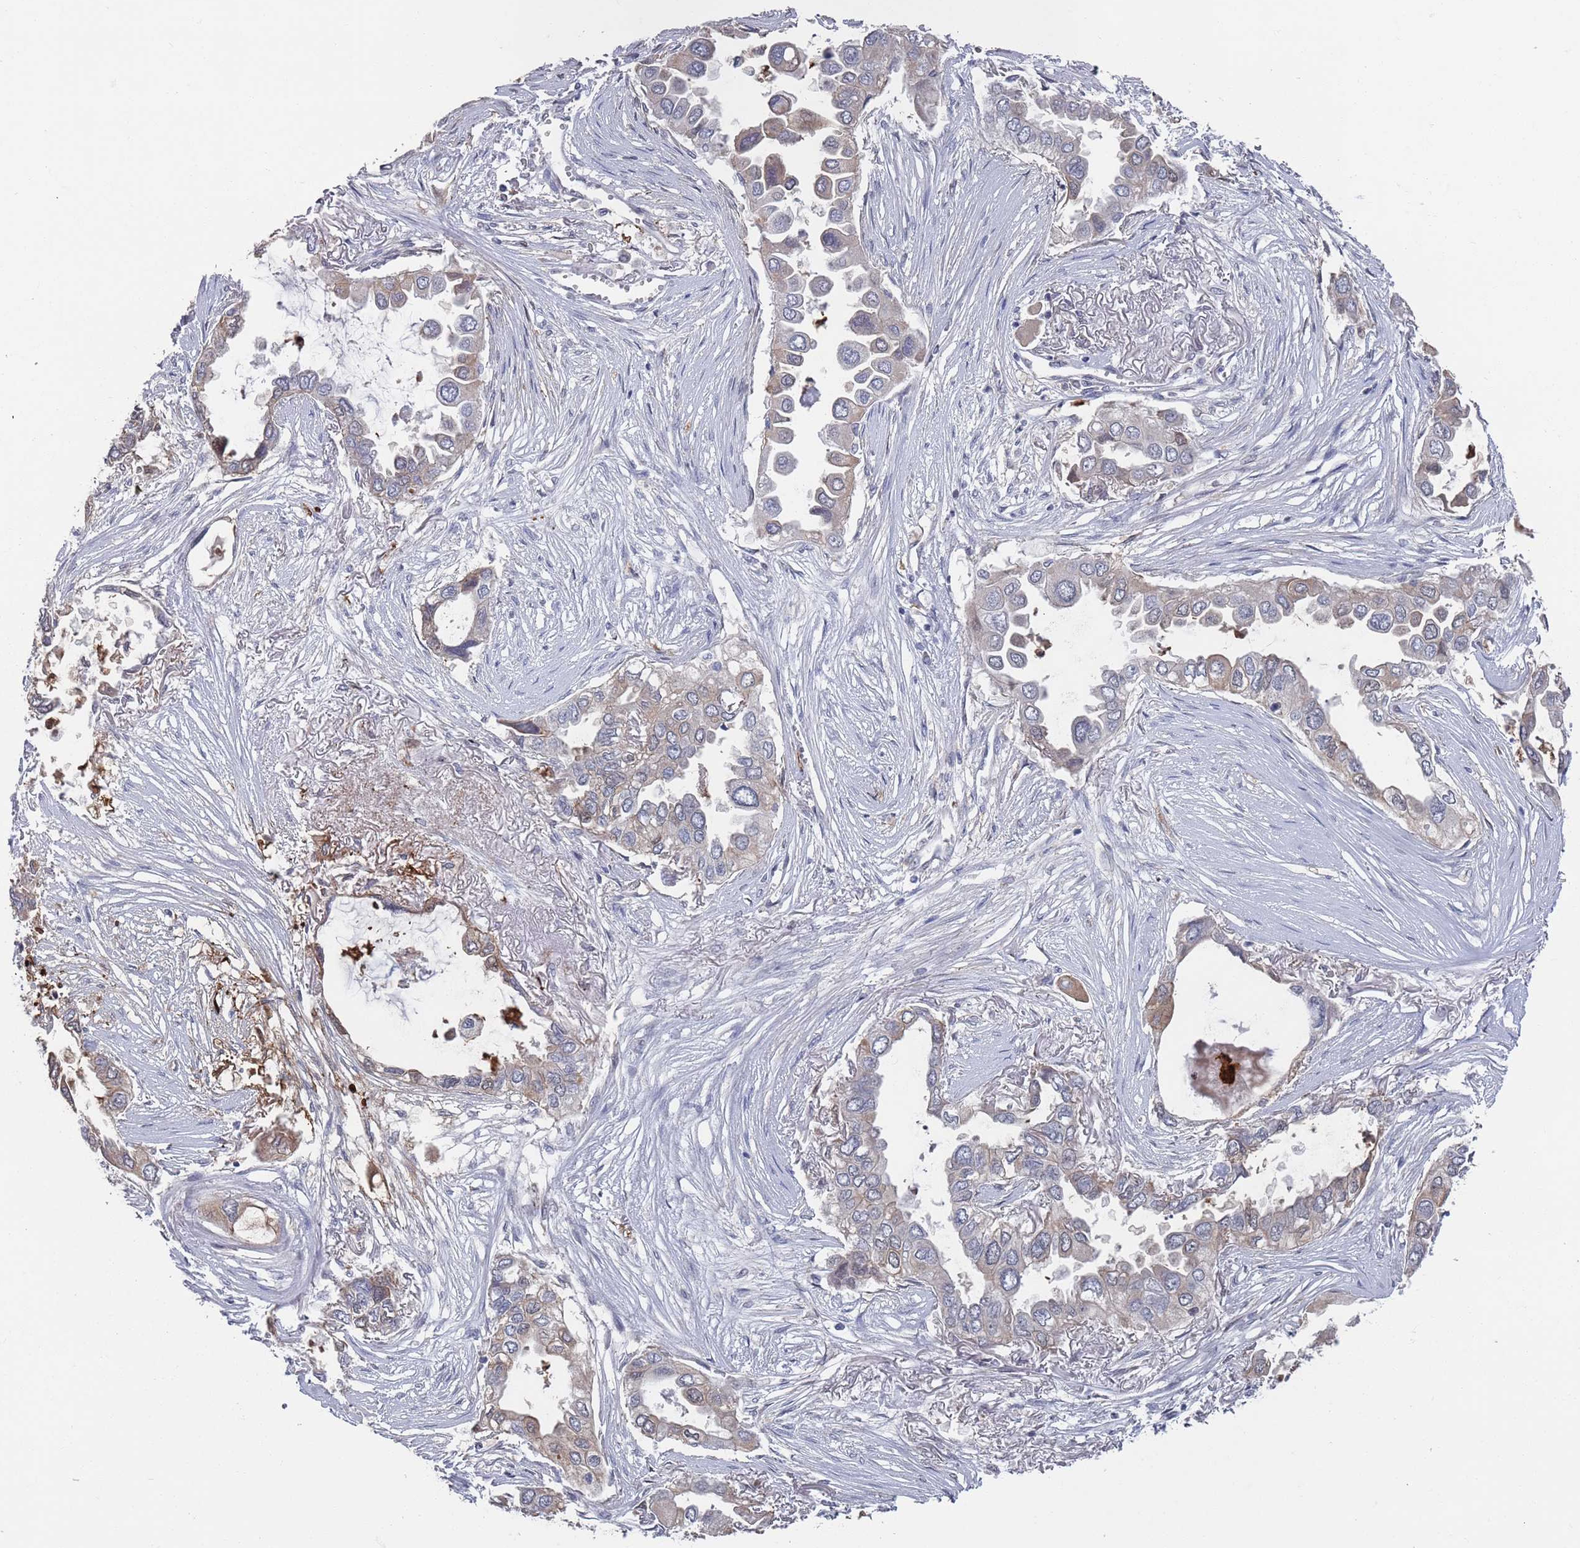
{"staining": {"intensity": "negative", "quantity": "none", "location": "none"}, "tissue": "lung cancer", "cell_type": "Tumor cells", "image_type": "cancer", "snomed": [{"axis": "morphology", "description": "Adenocarcinoma, NOS"}, {"axis": "topography", "description": "Lung"}], "caption": "Photomicrograph shows no protein positivity in tumor cells of lung cancer (adenocarcinoma) tissue.", "gene": "DGKD", "patient": {"sex": "female", "age": 76}}